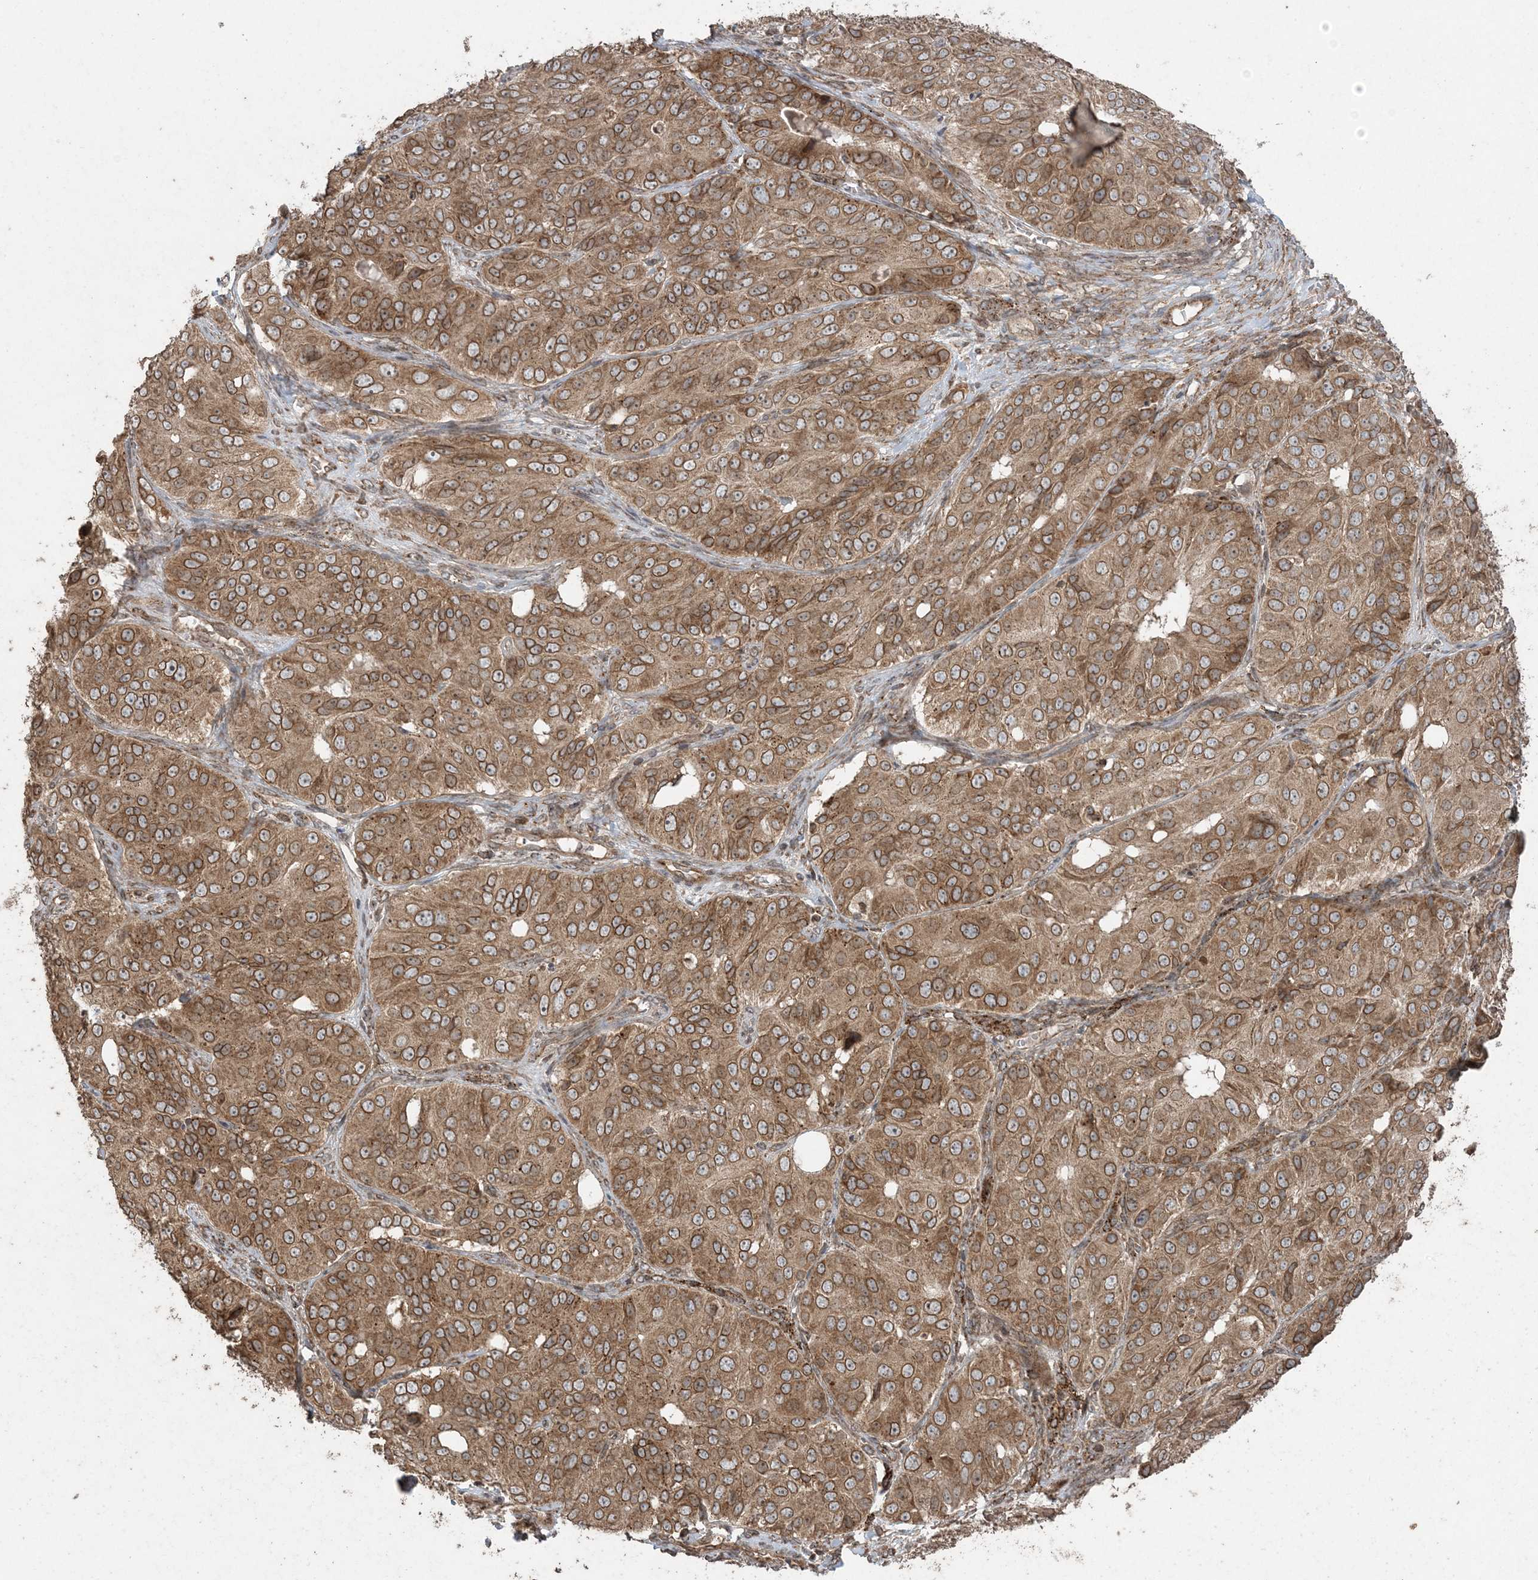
{"staining": {"intensity": "moderate", "quantity": ">75%", "location": "cytoplasmic/membranous"}, "tissue": "ovarian cancer", "cell_type": "Tumor cells", "image_type": "cancer", "snomed": [{"axis": "morphology", "description": "Carcinoma, endometroid"}, {"axis": "topography", "description": "Ovary"}], "caption": "IHC histopathology image of neoplastic tissue: human ovarian cancer stained using immunohistochemistry reveals medium levels of moderate protein expression localized specifically in the cytoplasmic/membranous of tumor cells, appearing as a cytoplasmic/membranous brown color.", "gene": "DDX19B", "patient": {"sex": "female", "age": 51}}